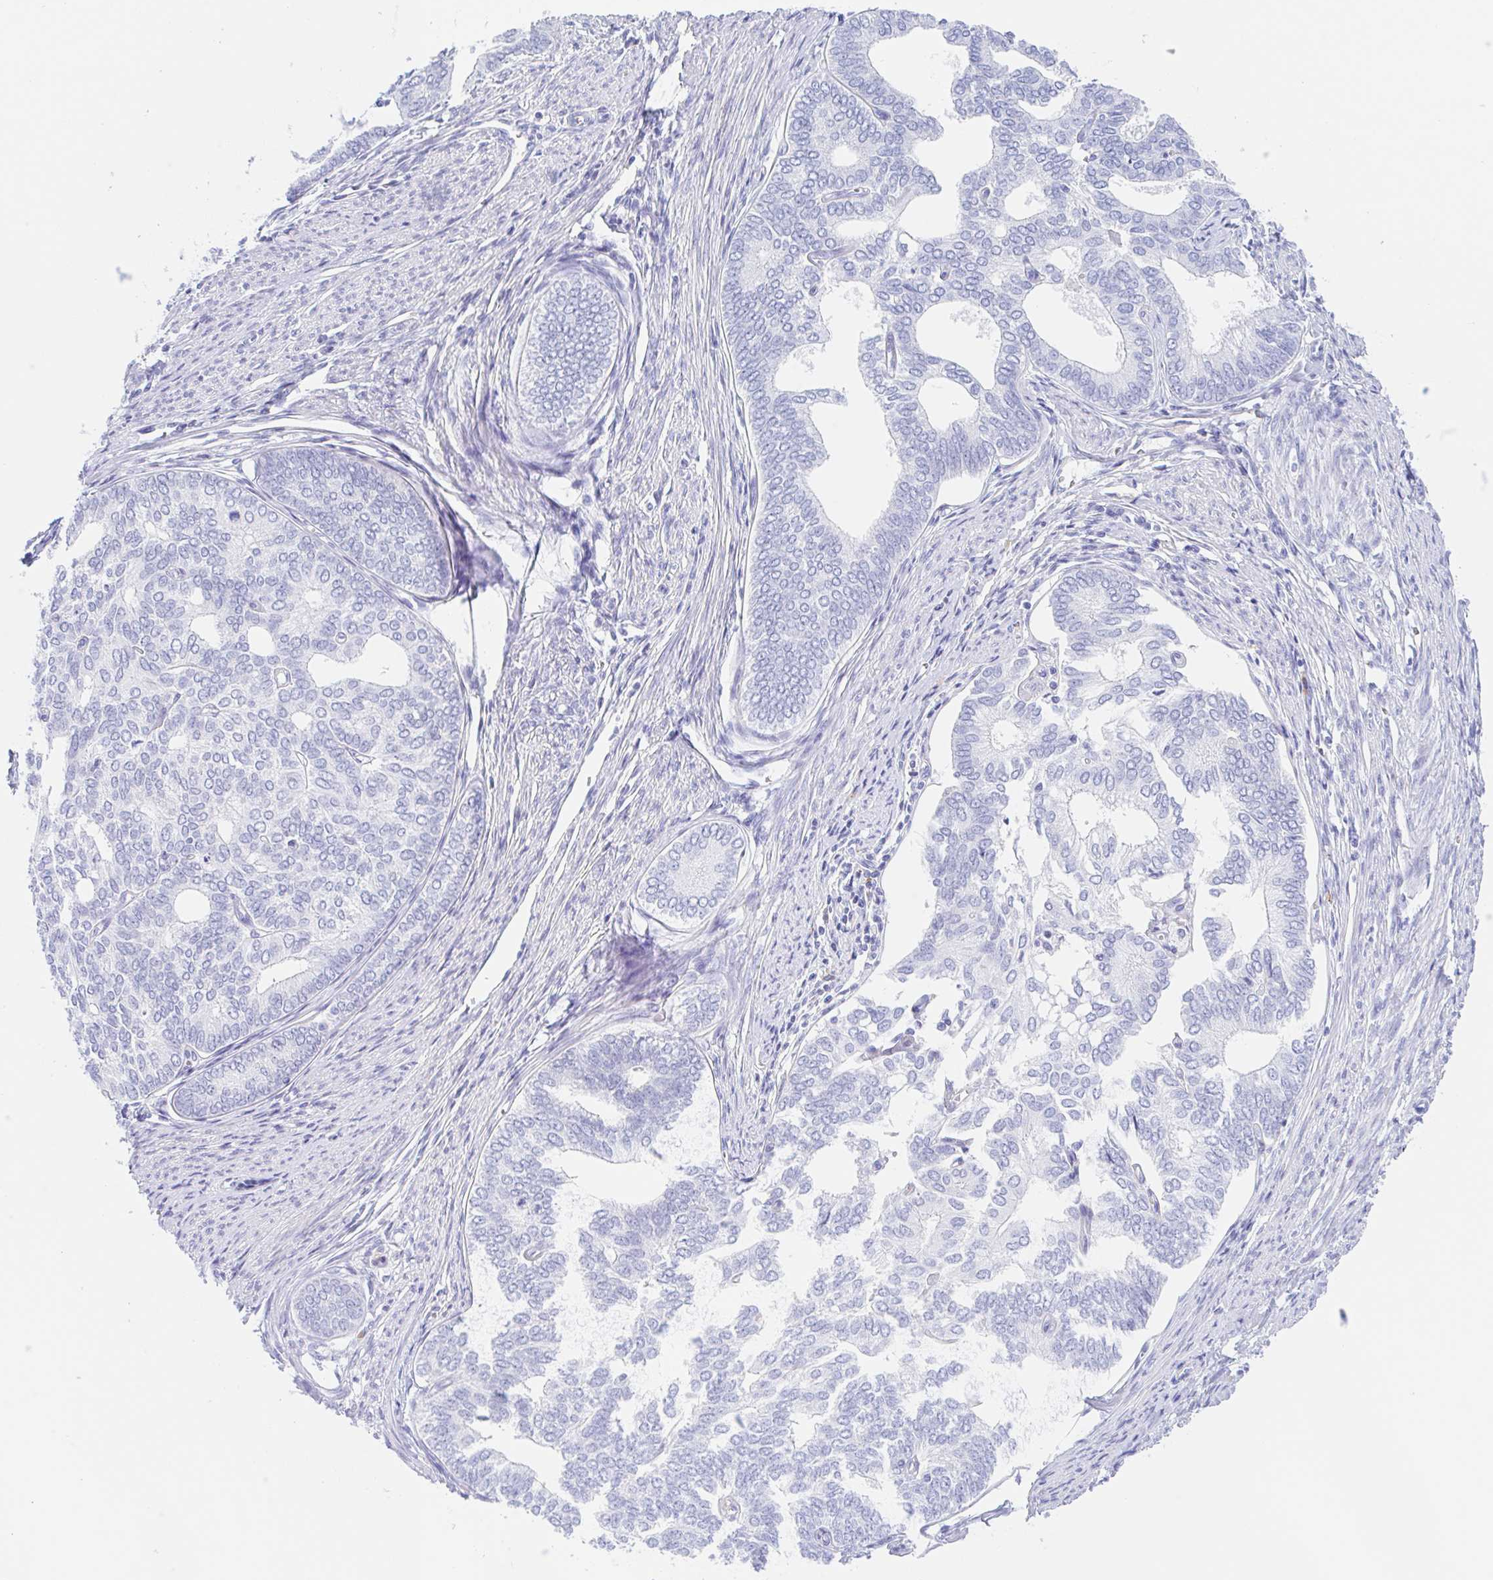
{"staining": {"intensity": "negative", "quantity": "none", "location": "none"}, "tissue": "endometrial cancer", "cell_type": "Tumor cells", "image_type": "cancer", "snomed": [{"axis": "morphology", "description": "Adenocarcinoma, NOS"}, {"axis": "topography", "description": "Endometrium"}], "caption": "The histopathology image displays no significant positivity in tumor cells of adenocarcinoma (endometrial).", "gene": "ANKRD9", "patient": {"sex": "female", "age": 75}}